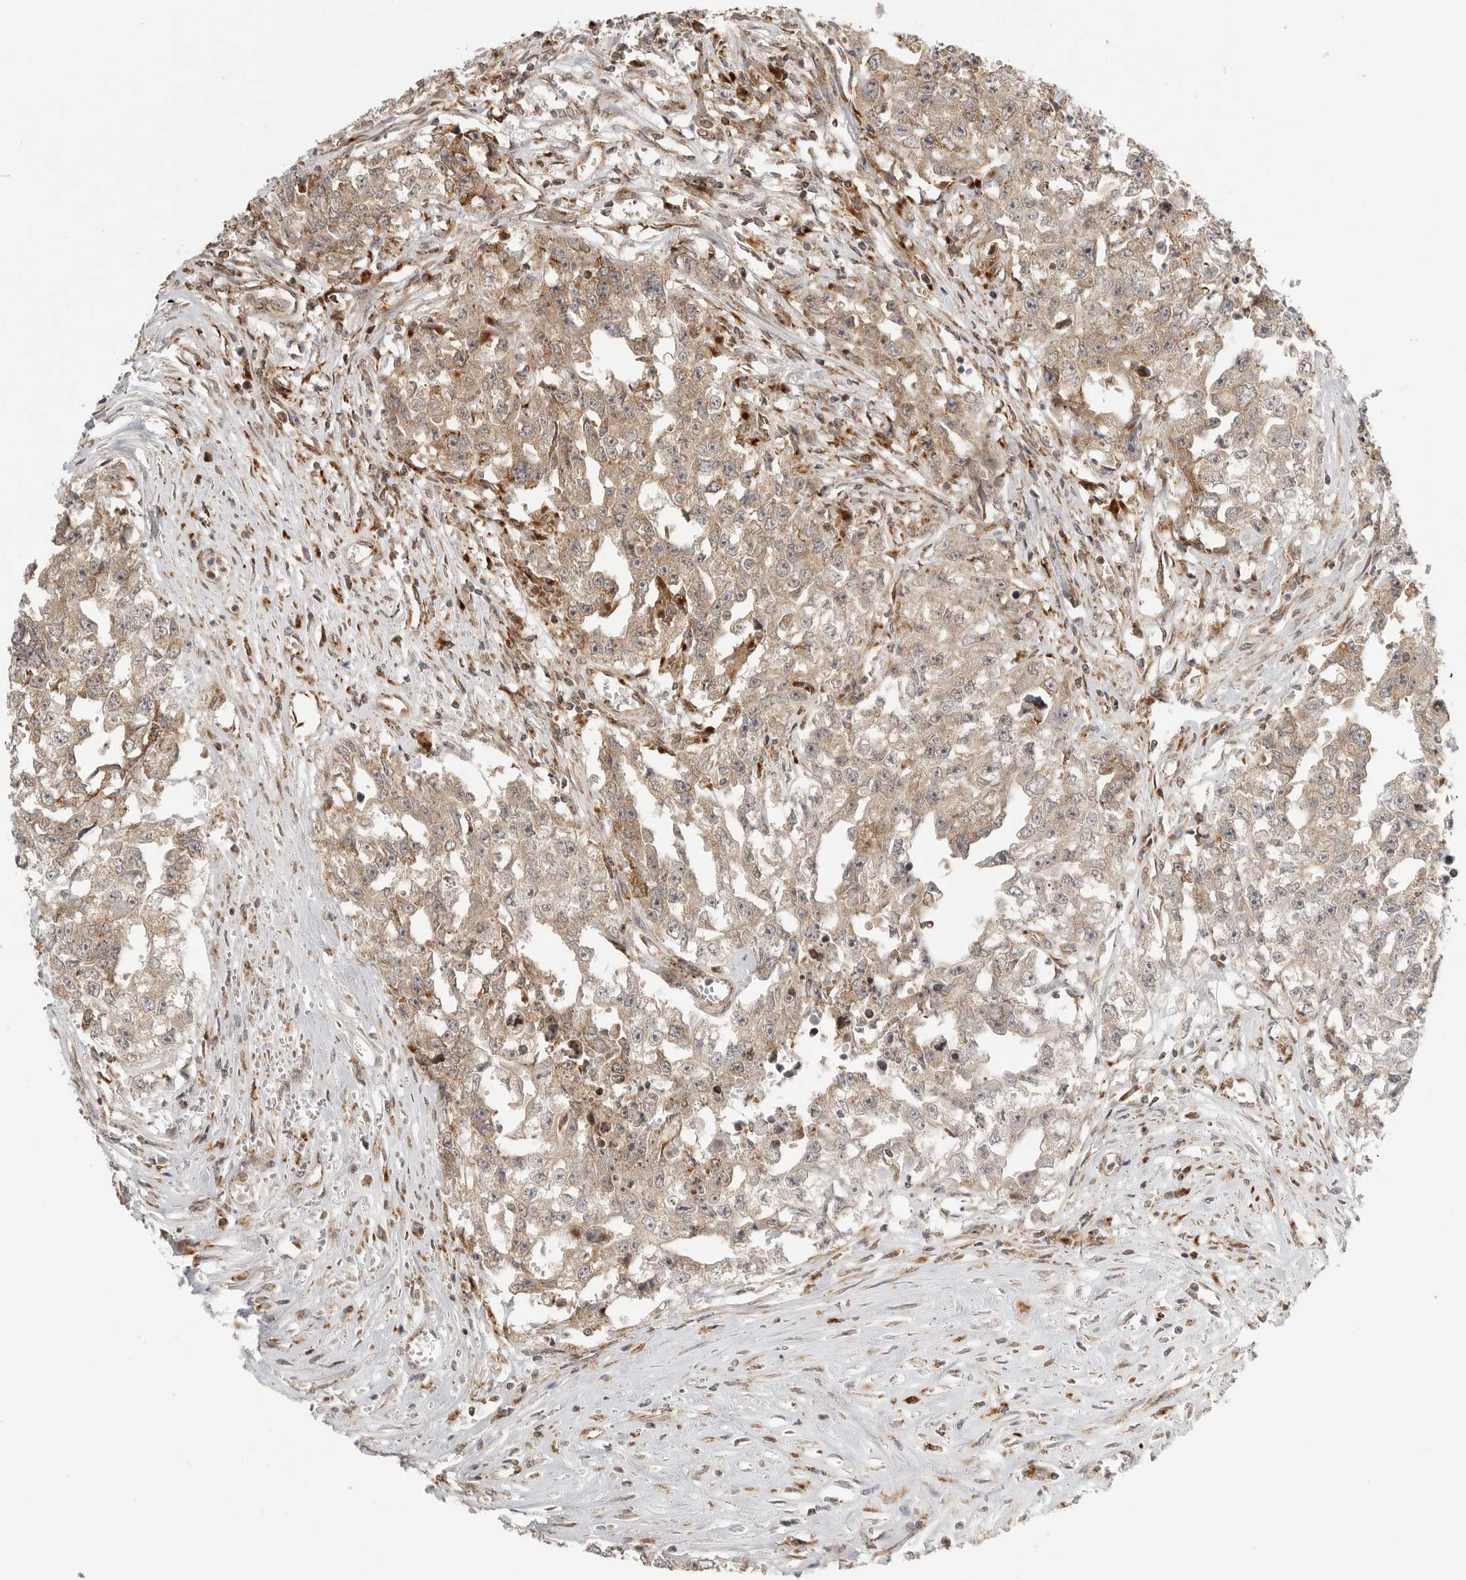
{"staining": {"intensity": "weak", "quantity": ">75%", "location": "cytoplasmic/membranous"}, "tissue": "testis cancer", "cell_type": "Tumor cells", "image_type": "cancer", "snomed": [{"axis": "morphology", "description": "Seminoma, NOS"}, {"axis": "morphology", "description": "Carcinoma, Embryonal, NOS"}, {"axis": "topography", "description": "Testis"}], "caption": "Immunohistochemical staining of testis embryonal carcinoma shows weak cytoplasmic/membranous protein positivity in approximately >75% of tumor cells. The staining is performed using DAB (3,3'-diaminobenzidine) brown chromogen to label protein expression. The nuclei are counter-stained blue using hematoxylin.", "gene": "IDUA", "patient": {"sex": "male", "age": 43}}